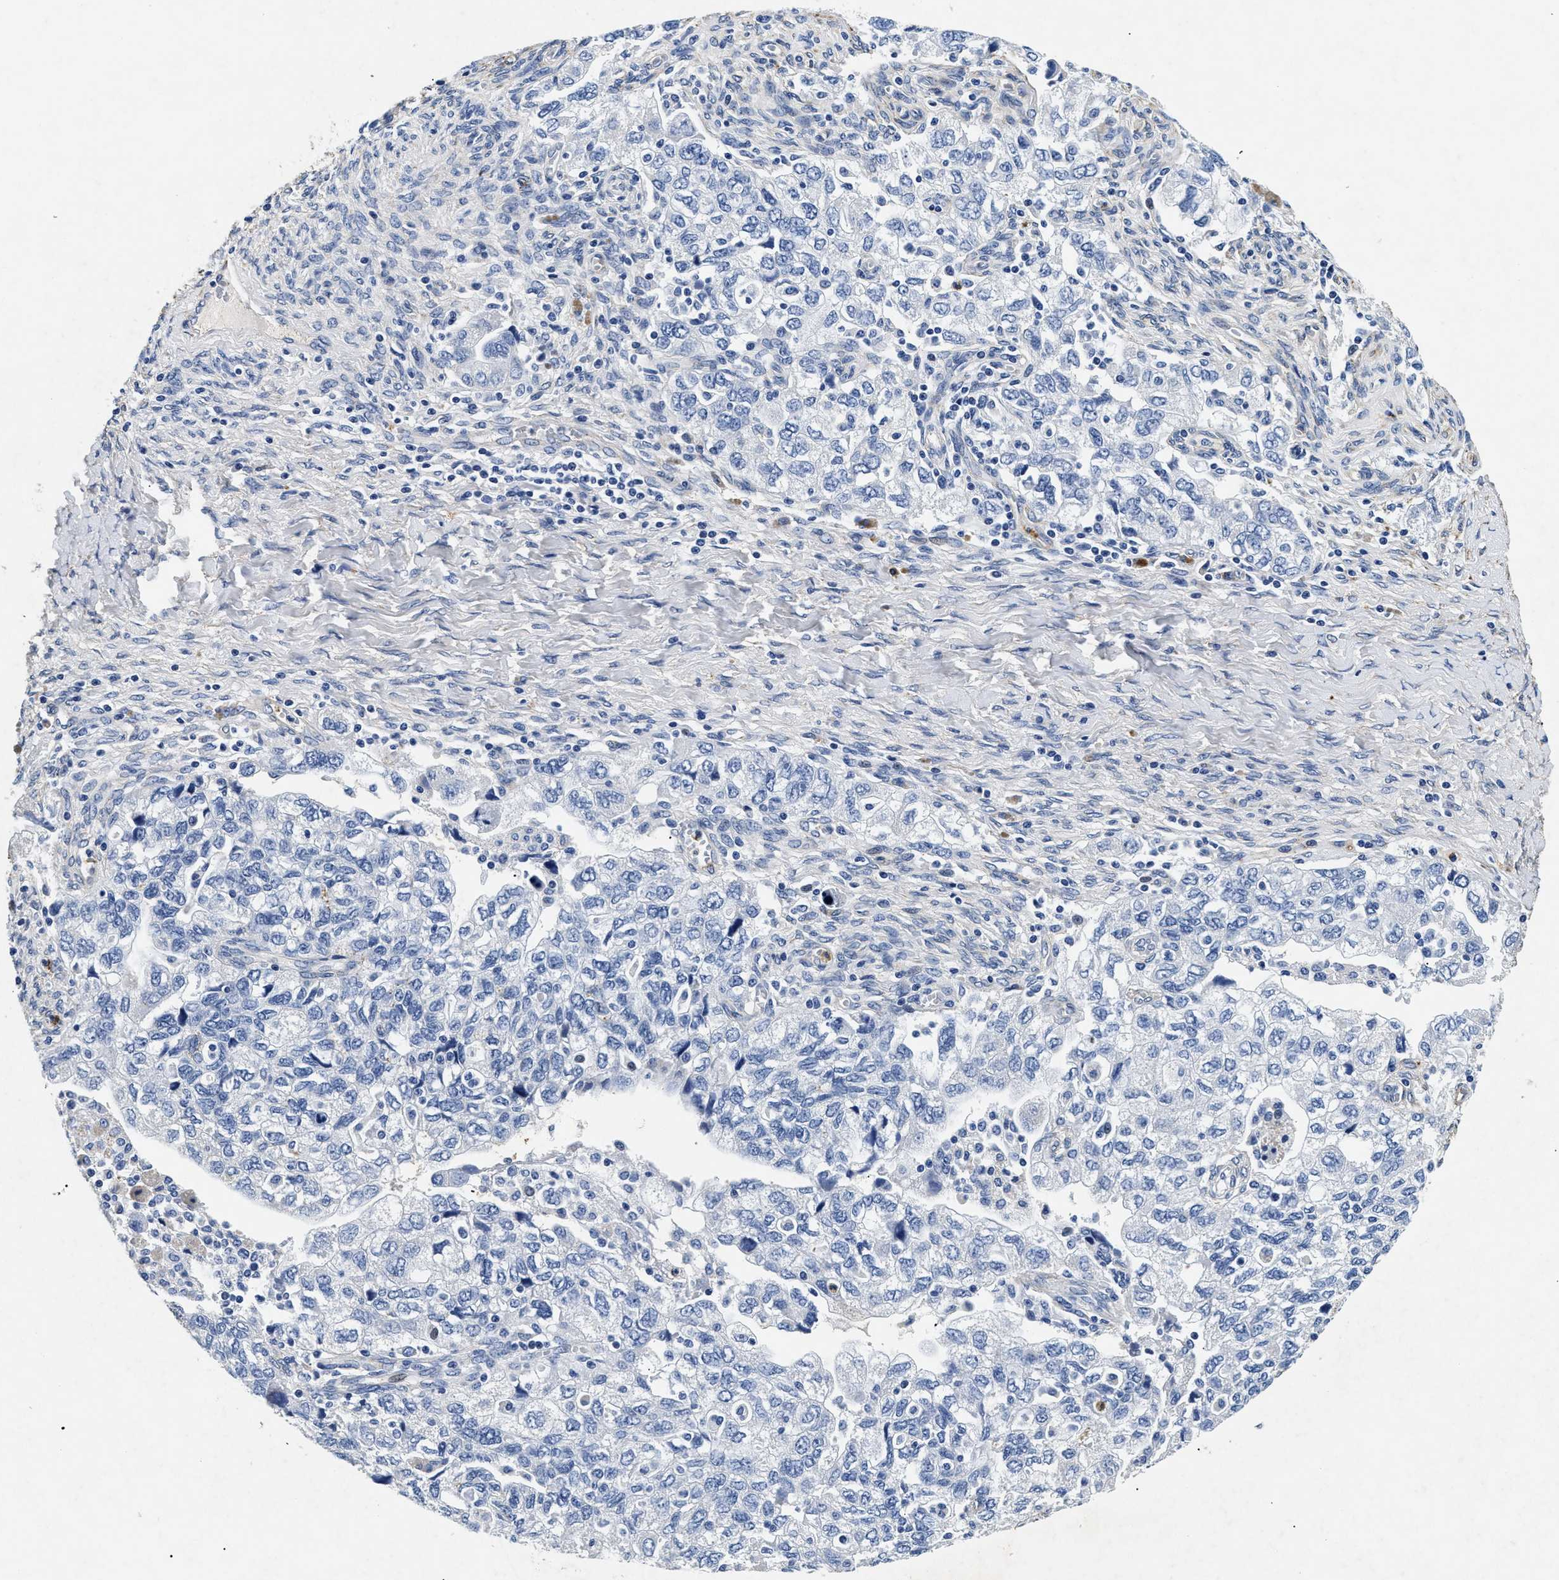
{"staining": {"intensity": "negative", "quantity": "none", "location": "none"}, "tissue": "ovarian cancer", "cell_type": "Tumor cells", "image_type": "cancer", "snomed": [{"axis": "morphology", "description": "Carcinoma, NOS"}, {"axis": "morphology", "description": "Cystadenocarcinoma, serous, NOS"}, {"axis": "topography", "description": "Ovary"}], "caption": "DAB (3,3'-diaminobenzidine) immunohistochemical staining of ovarian carcinoma reveals no significant expression in tumor cells.", "gene": "LAMA3", "patient": {"sex": "female", "age": 69}}